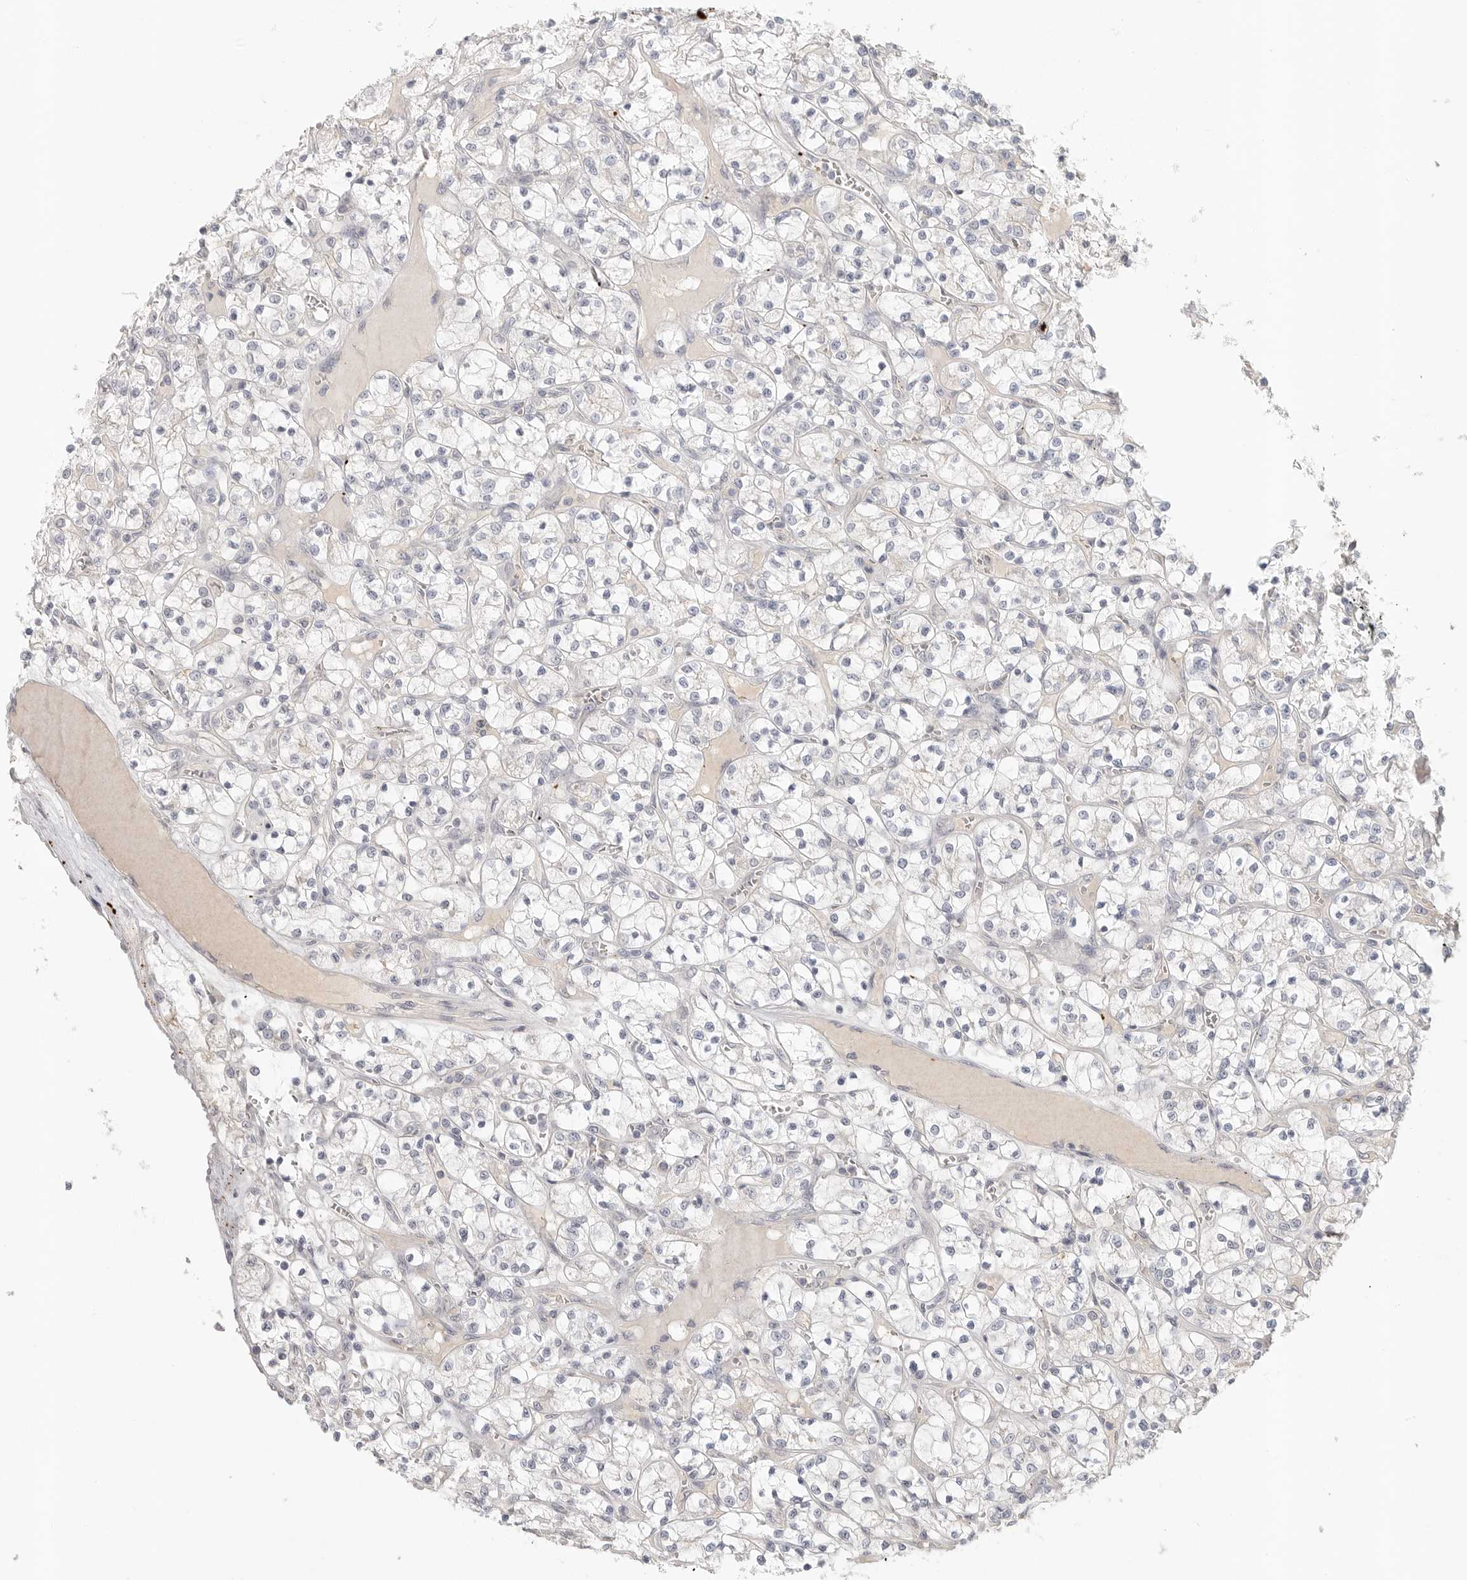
{"staining": {"intensity": "negative", "quantity": "none", "location": "none"}, "tissue": "renal cancer", "cell_type": "Tumor cells", "image_type": "cancer", "snomed": [{"axis": "morphology", "description": "Adenocarcinoma, NOS"}, {"axis": "topography", "description": "Kidney"}], "caption": "An immunohistochemistry histopathology image of renal cancer is shown. There is no staining in tumor cells of renal cancer.", "gene": "HDAC6", "patient": {"sex": "female", "age": 69}}